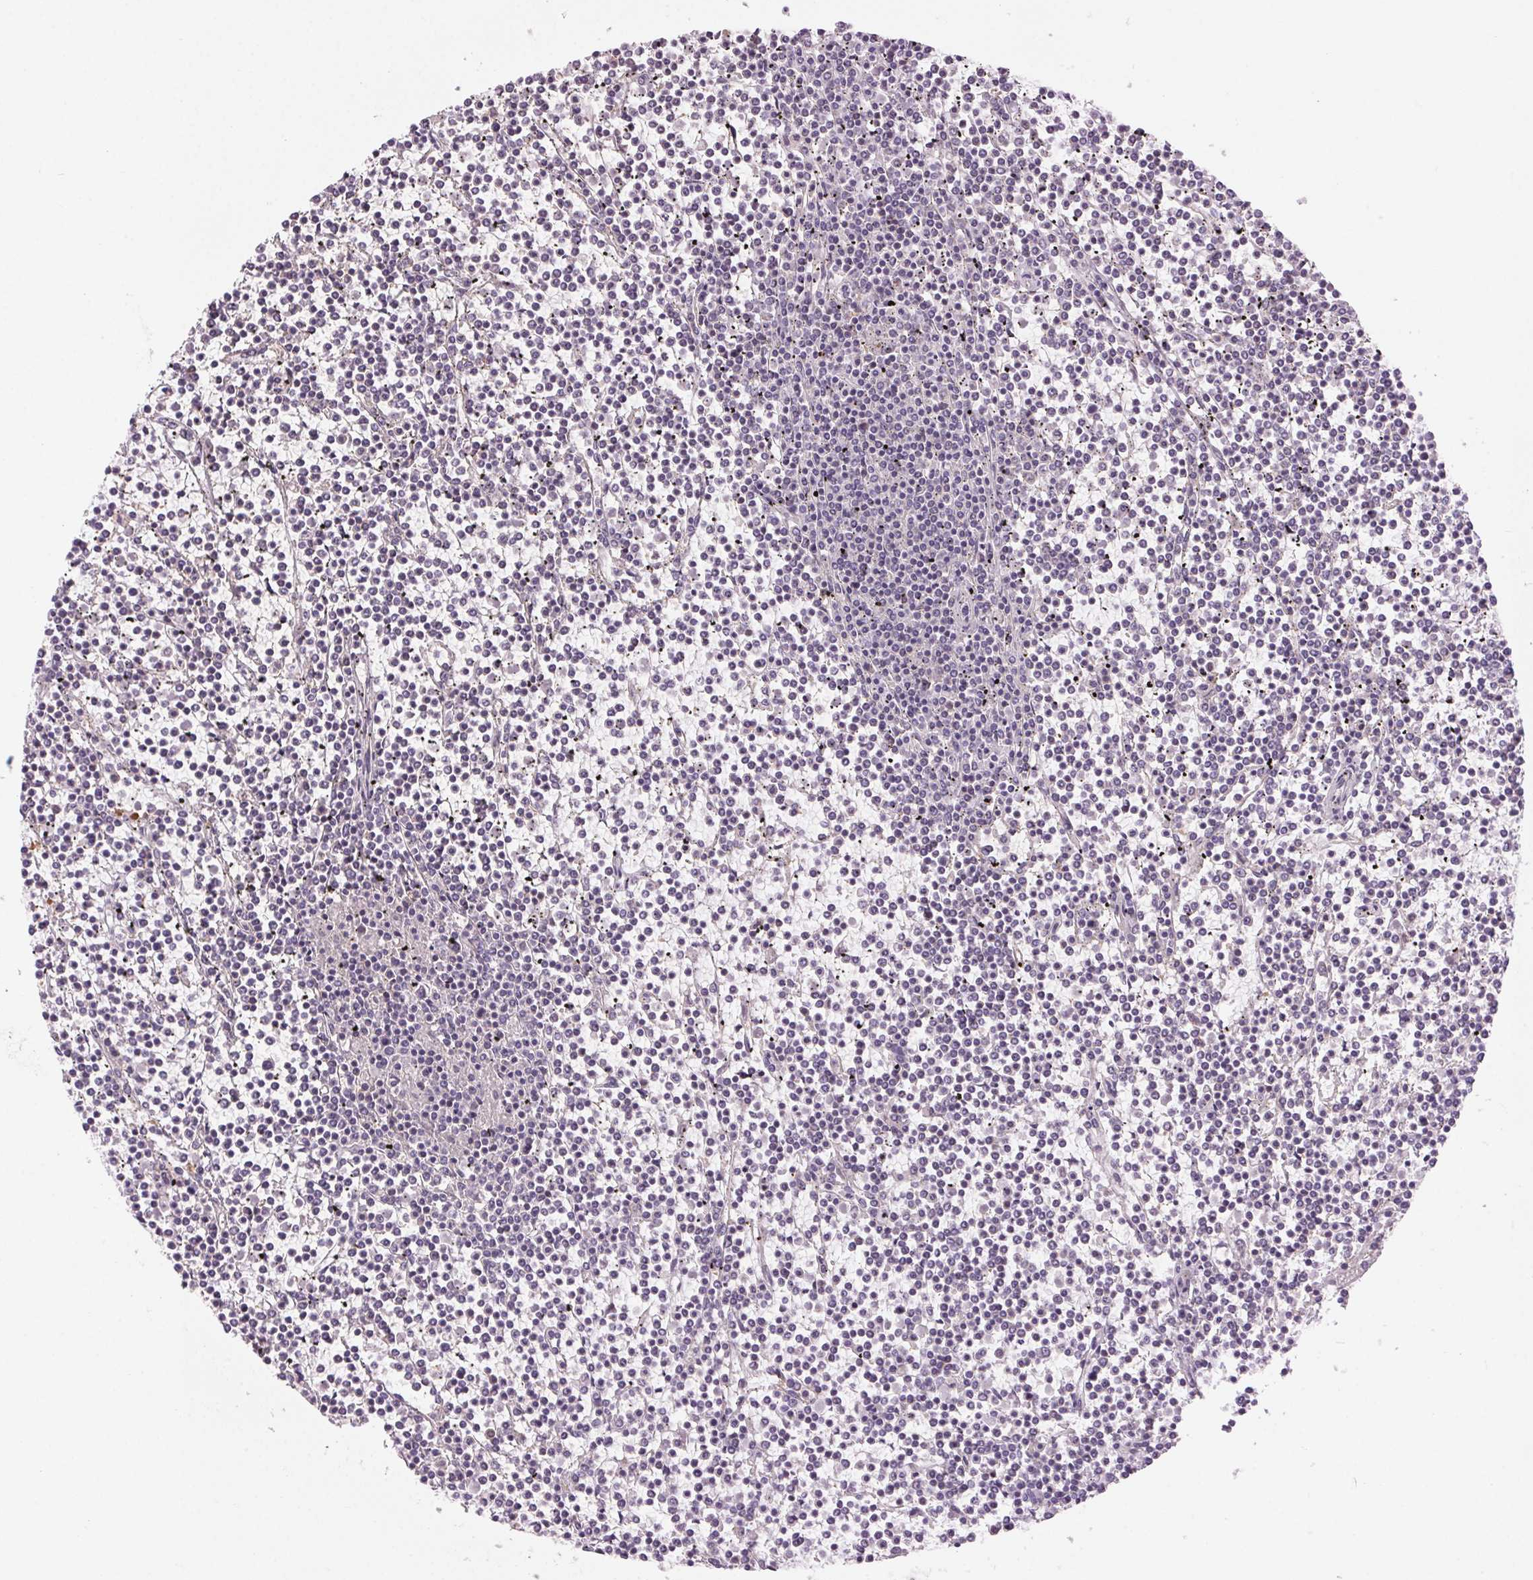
{"staining": {"intensity": "negative", "quantity": "none", "location": "none"}, "tissue": "lymphoma", "cell_type": "Tumor cells", "image_type": "cancer", "snomed": [{"axis": "morphology", "description": "Malignant lymphoma, non-Hodgkin's type, Low grade"}, {"axis": "topography", "description": "Spleen"}], "caption": "There is no significant expression in tumor cells of low-grade malignant lymphoma, non-Hodgkin's type.", "gene": "HHLA2", "patient": {"sex": "female", "age": 19}}